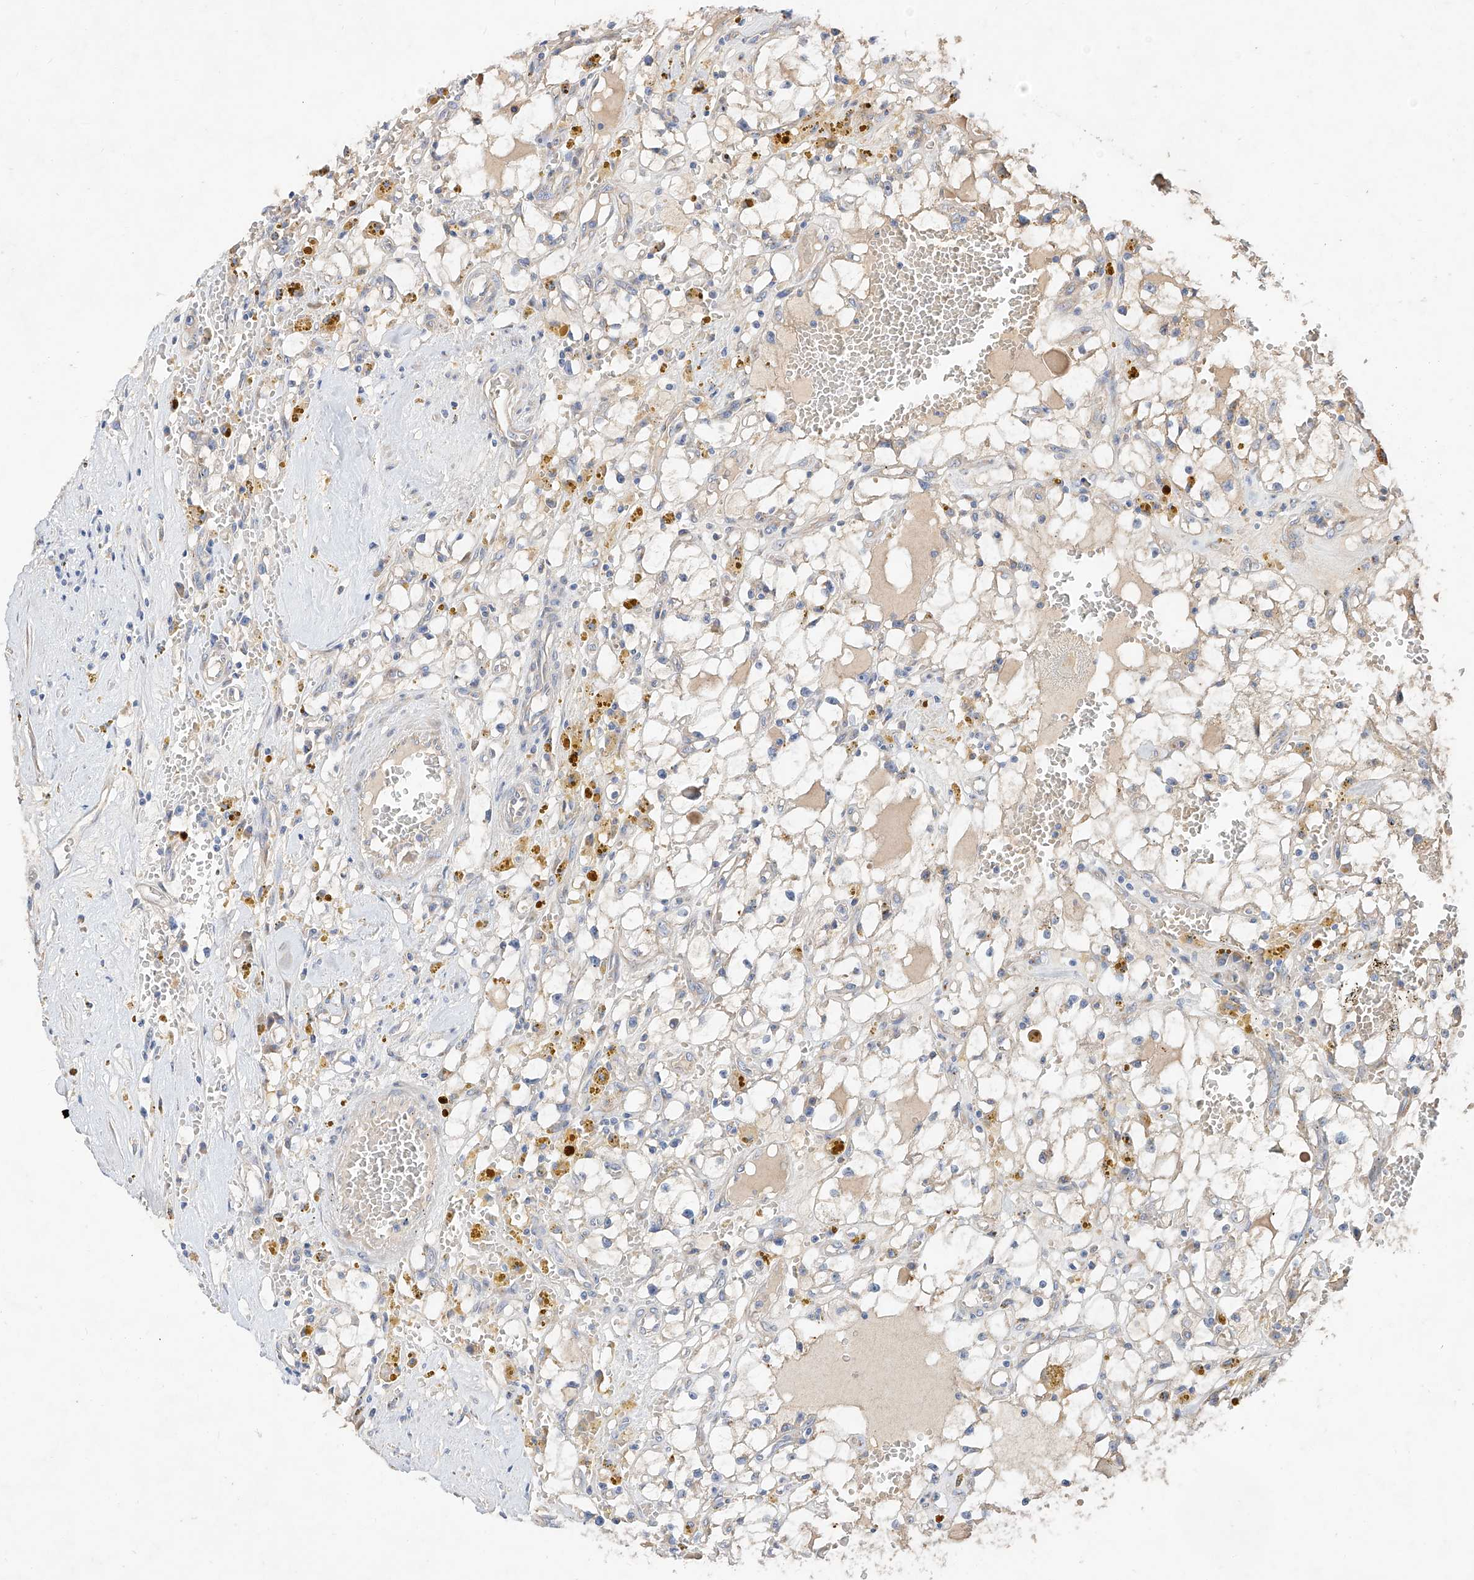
{"staining": {"intensity": "negative", "quantity": "none", "location": "none"}, "tissue": "renal cancer", "cell_type": "Tumor cells", "image_type": "cancer", "snomed": [{"axis": "morphology", "description": "Adenocarcinoma, NOS"}, {"axis": "topography", "description": "Kidney"}], "caption": "Immunohistochemistry (IHC) of renal cancer (adenocarcinoma) shows no staining in tumor cells.", "gene": "DIRAS3", "patient": {"sex": "male", "age": 56}}